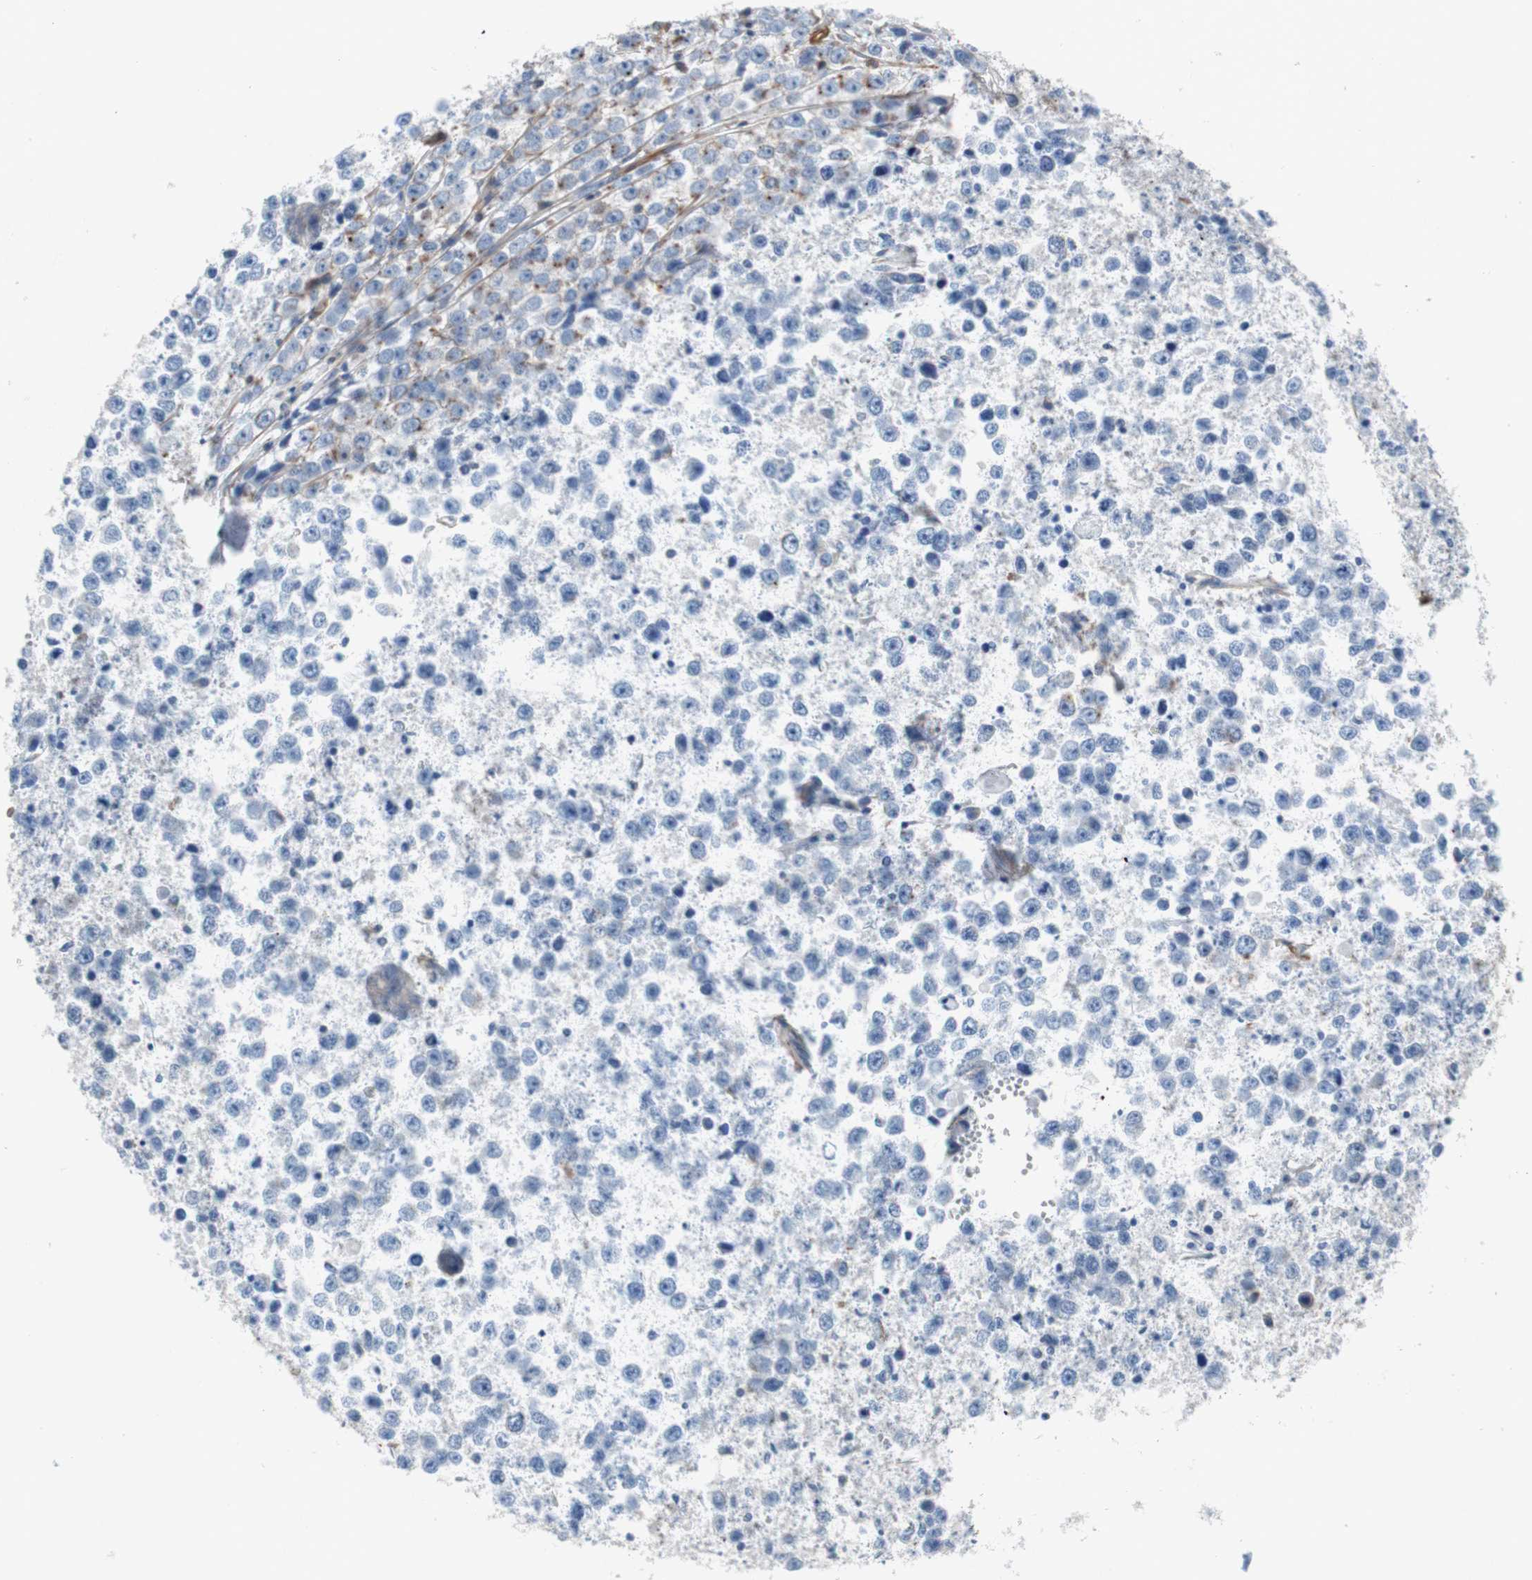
{"staining": {"intensity": "negative", "quantity": "none", "location": "none"}, "tissue": "testis cancer", "cell_type": "Tumor cells", "image_type": "cancer", "snomed": [{"axis": "morphology", "description": "Carcinoma, Embryonal, NOS"}, {"axis": "topography", "description": "Testis"}], "caption": "DAB immunohistochemical staining of human embryonal carcinoma (testis) shows no significant staining in tumor cells. The staining is performed using DAB brown chromogen with nuclei counter-stained in using hematoxylin.", "gene": "KIF3B", "patient": {"sex": "male", "age": 28}}